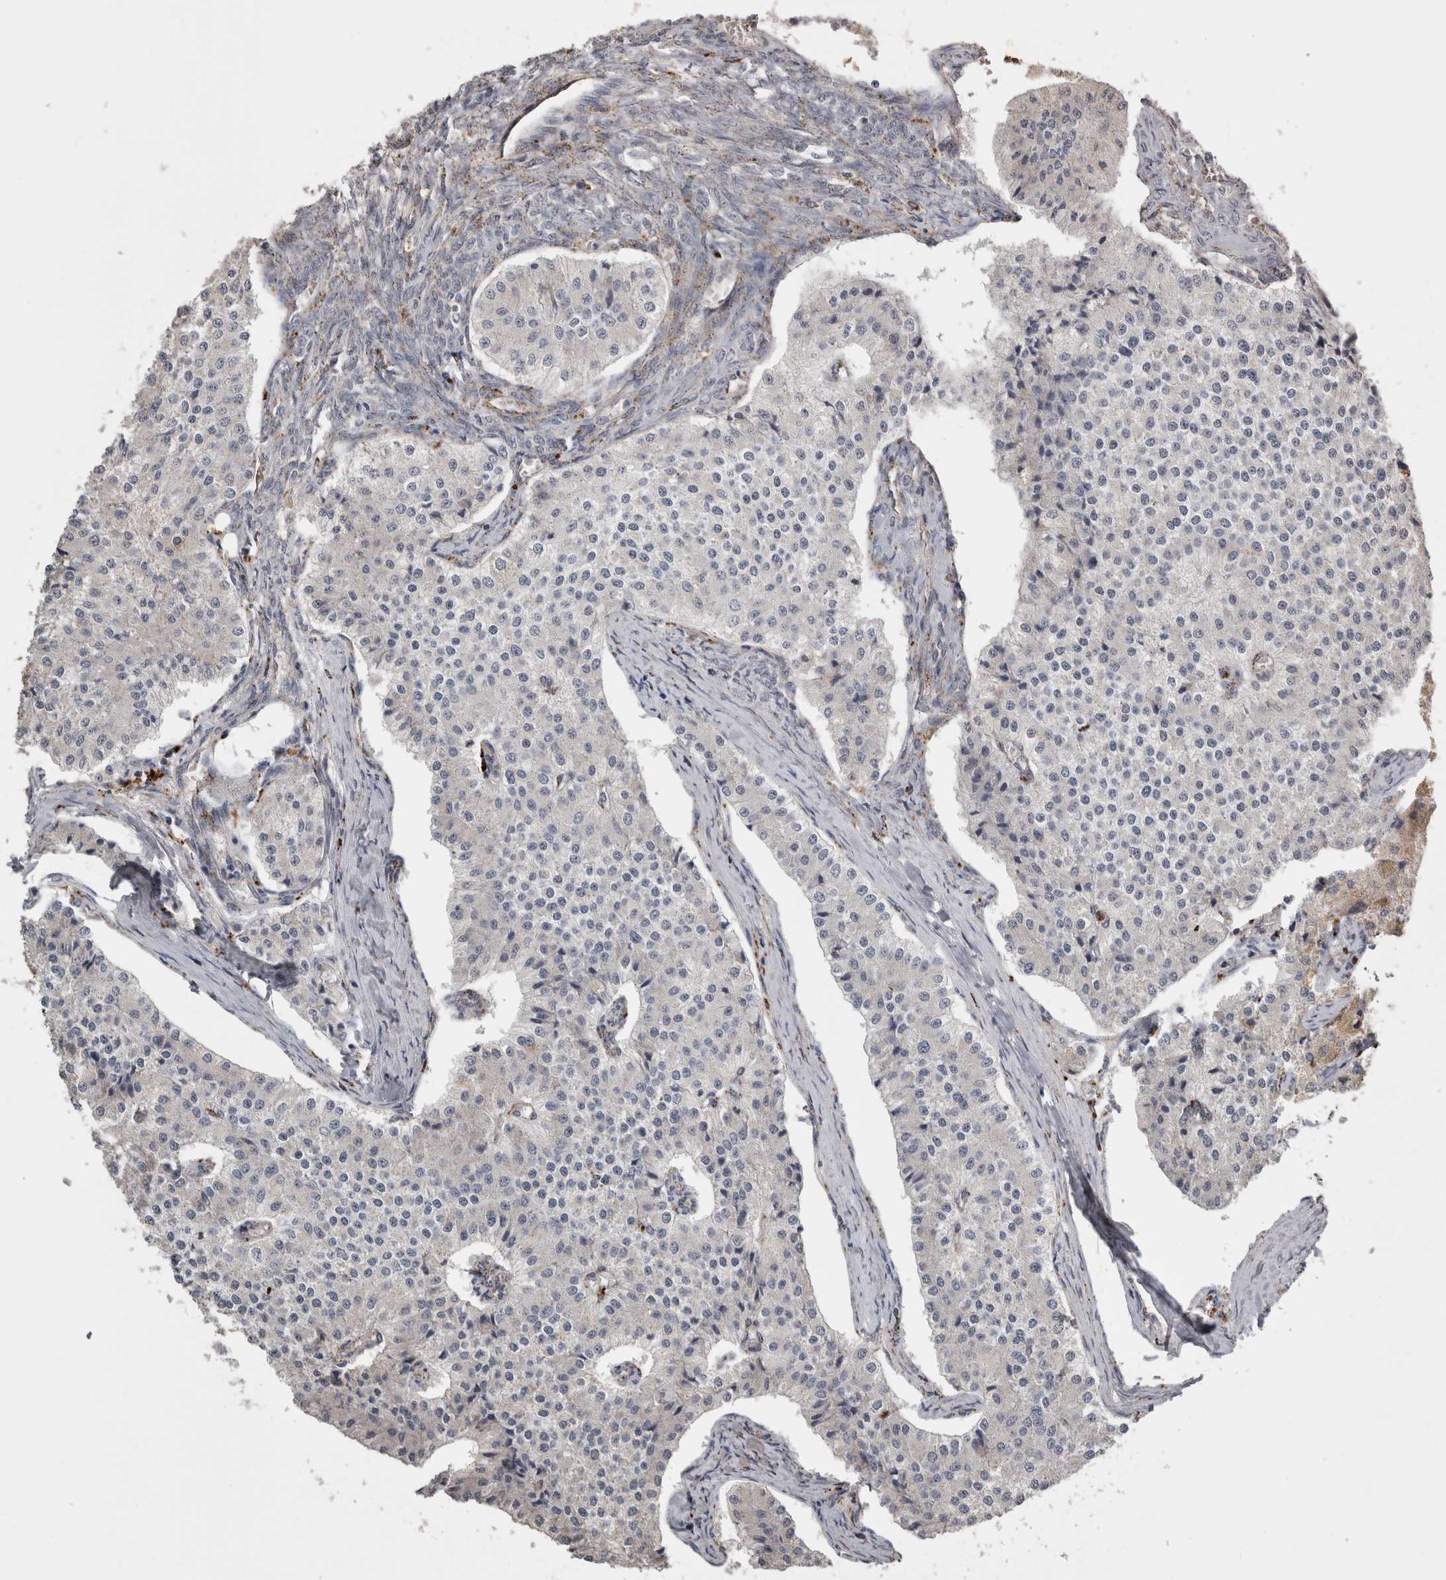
{"staining": {"intensity": "moderate", "quantity": "<25%", "location": "cytoplasmic/membranous"}, "tissue": "carcinoid", "cell_type": "Tumor cells", "image_type": "cancer", "snomed": [{"axis": "morphology", "description": "Carcinoid, malignant, NOS"}, {"axis": "topography", "description": "Colon"}], "caption": "Immunohistochemistry (DAB) staining of human carcinoid demonstrates moderate cytoplasmic/membranous protein staining in about <25% of tumor cells.", "gene": "CTSZ", "patient": {"sex": "female", "age": 52}}